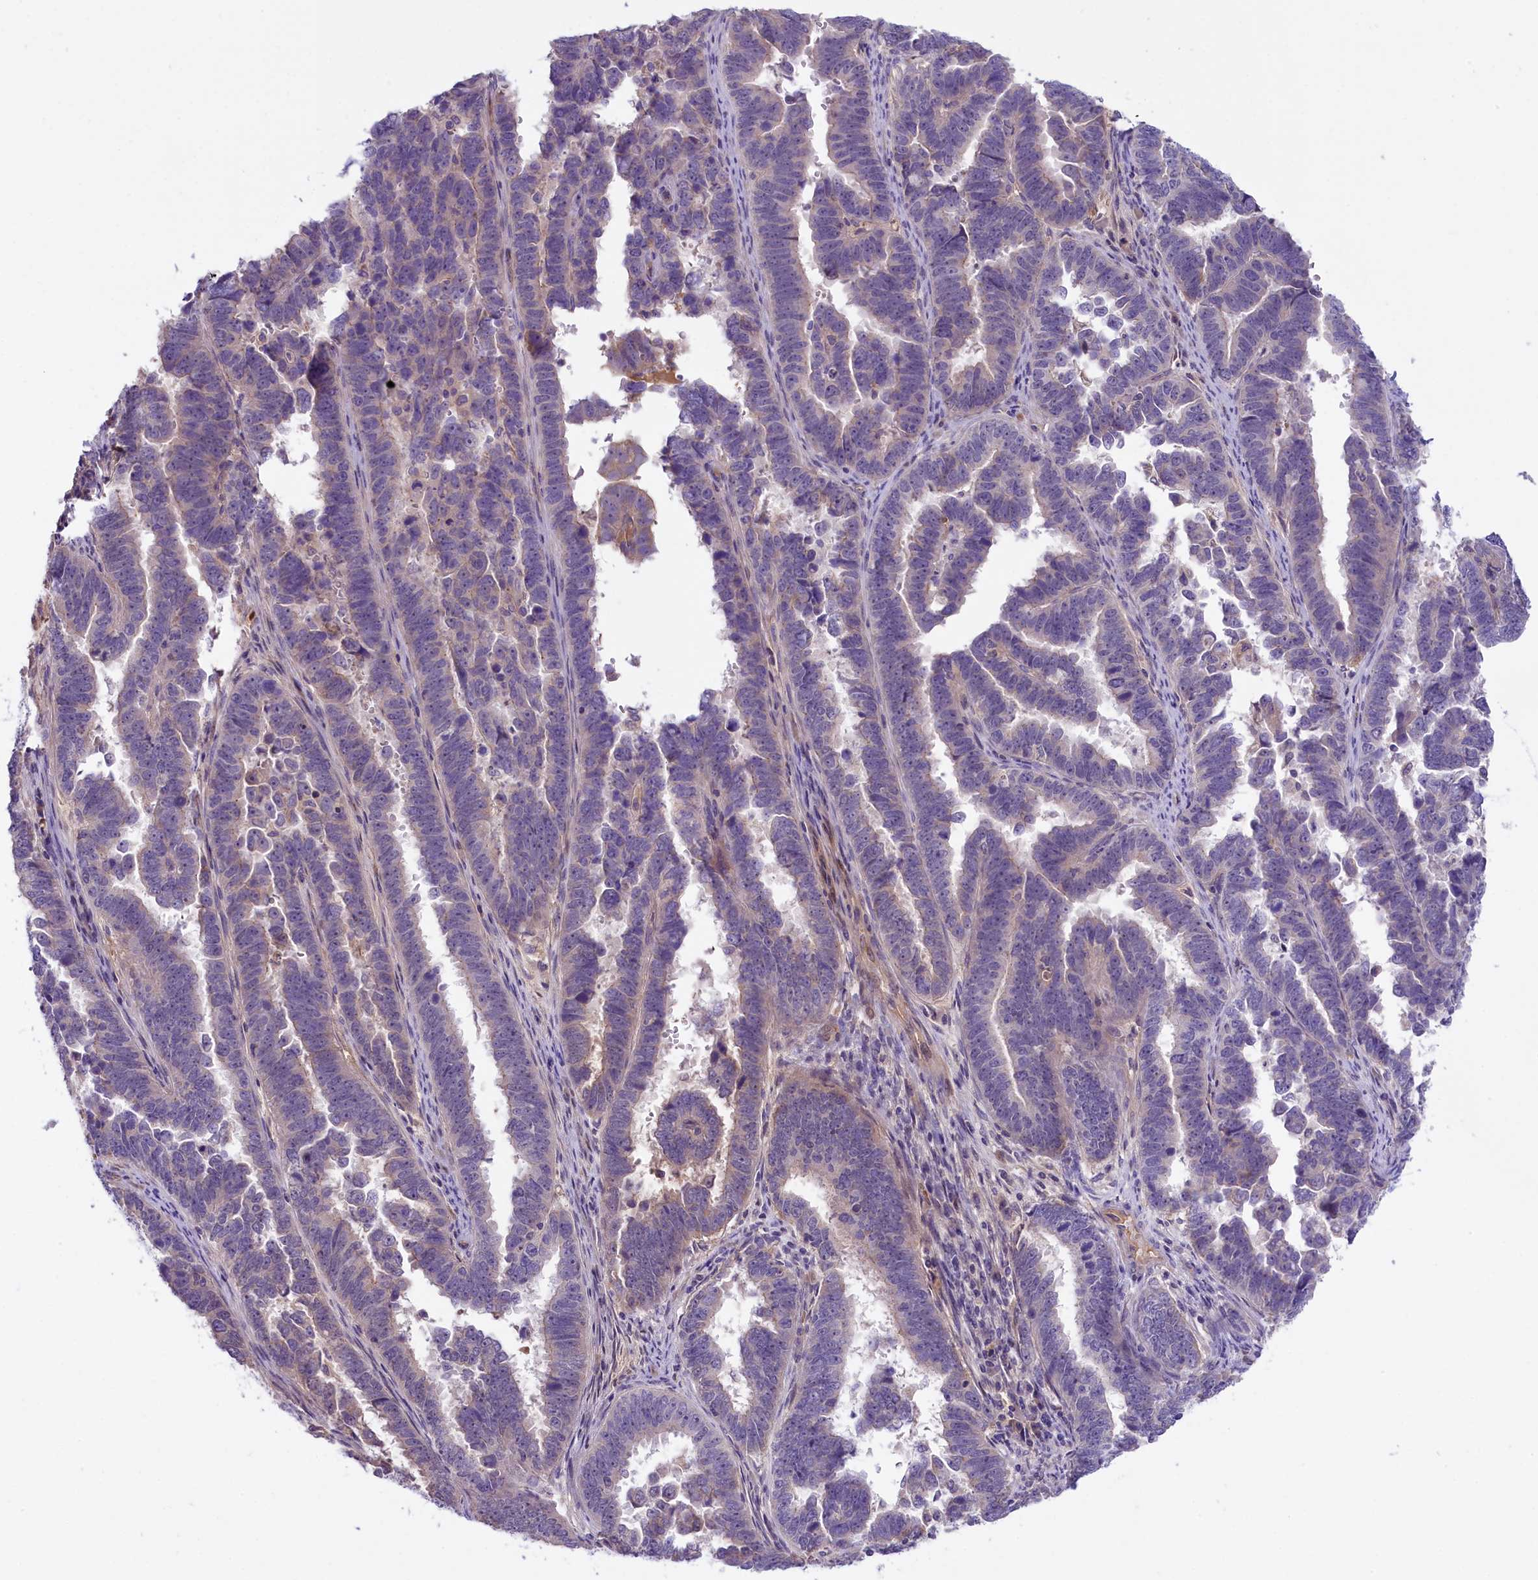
{"staining": {"intensity": "negative", "quantity": "none", "location": "none"}, "tissue": "endometrial cancer", "cell_type": "Tumor cells", "image_type": "cancer", "snomed": [{"axis": "morphology", "description": "Adenocarcinoma, NOS"}, {"axis": "topography", "description": "Endometrium"}], "caption": "Image shows no protein staining in tumor cells of endometrial adenocarcinoma tissue. Brightfield microscopy of IHC stained with DAB (brown) and hematoxylin (blue), captured at high magnification.", "gene": "CCDC32", "patient": {"sex": "female", "age": 75}}